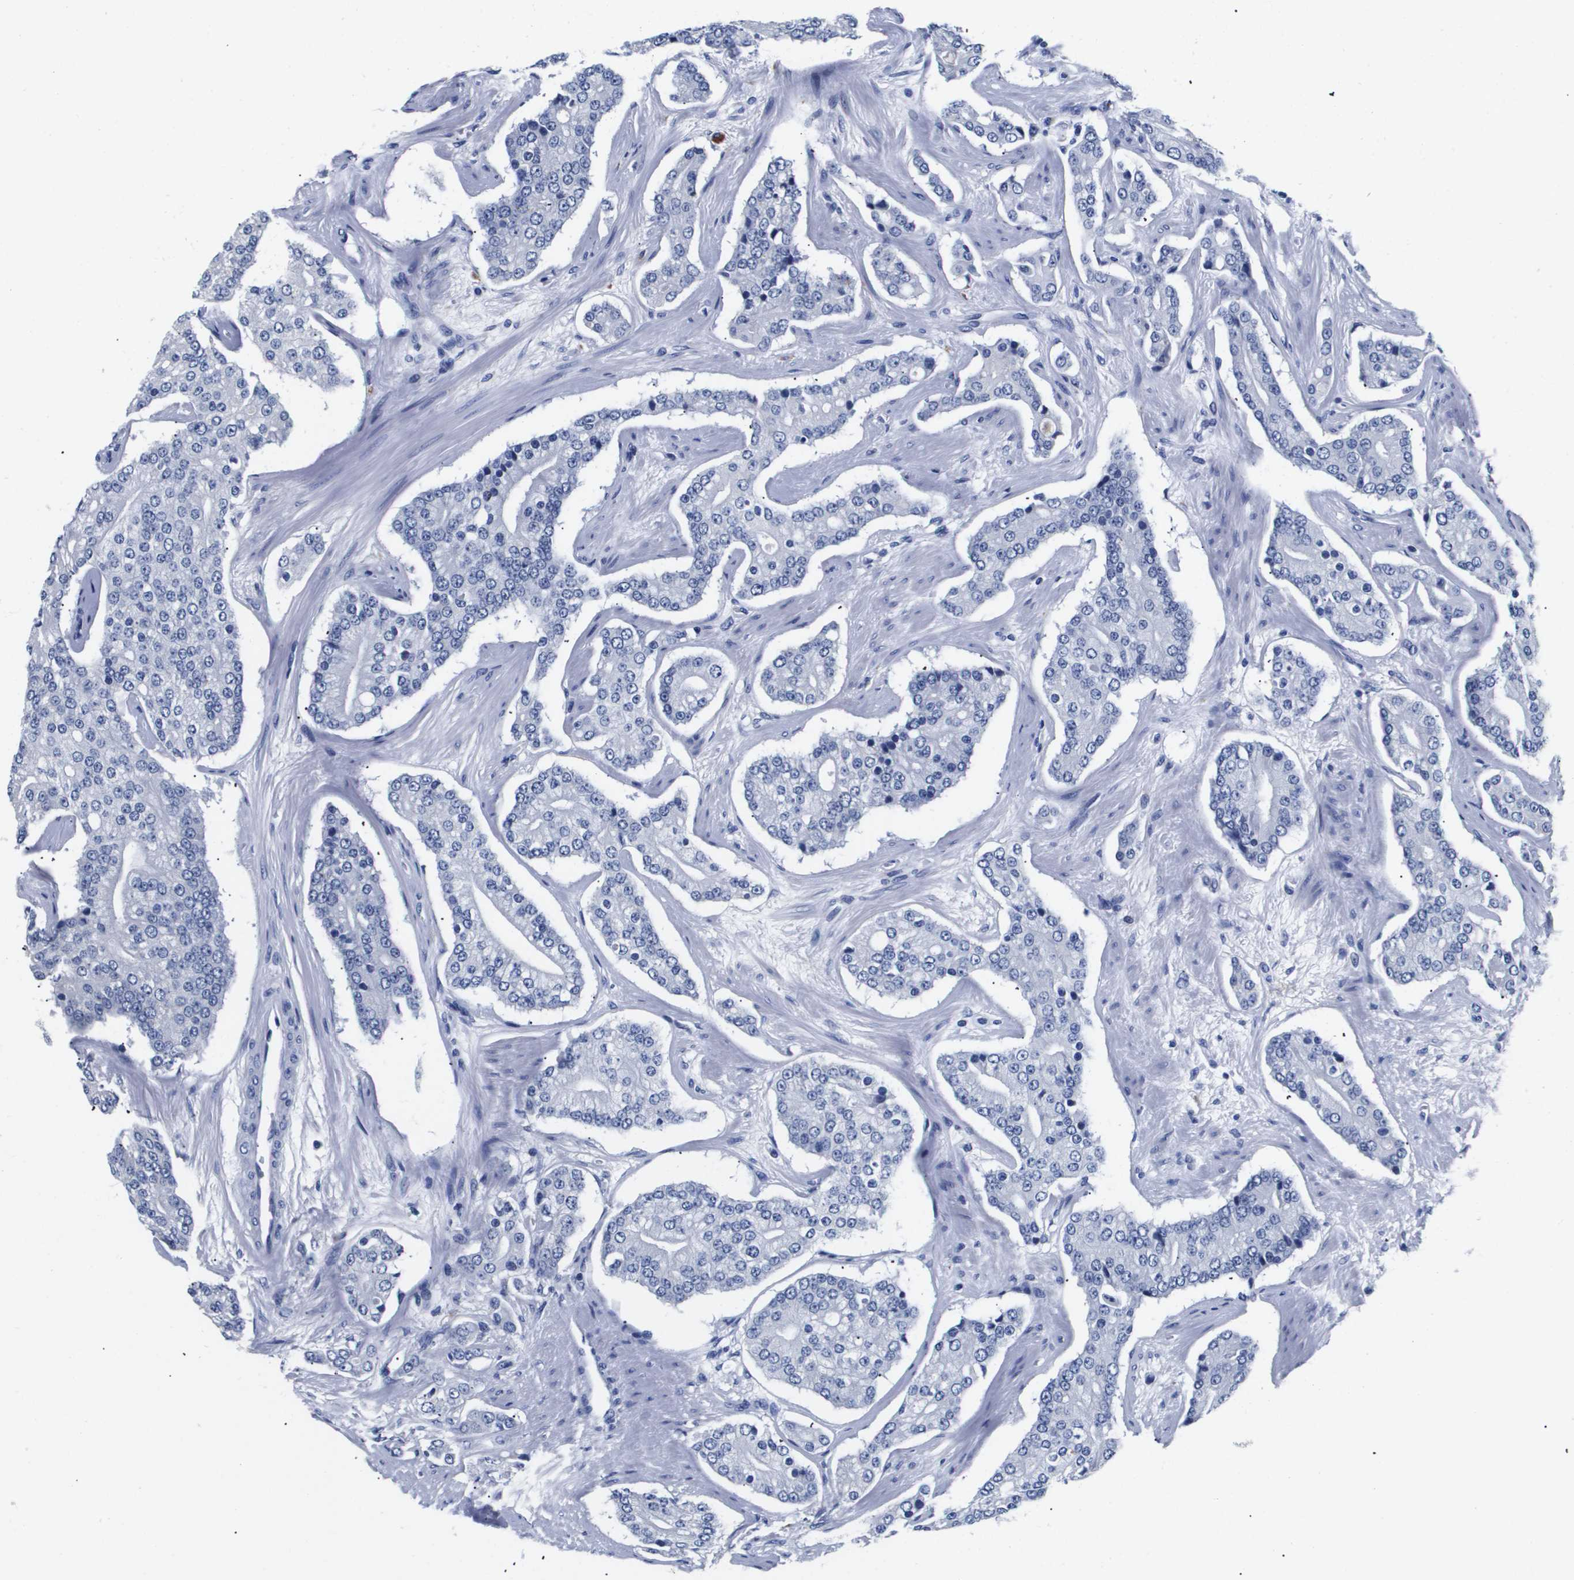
{"staining": {"intensity": "negative", "quantity": "none", "location": "none"}, "tissue": "prostate cancer", "cell_type": "Tumor cells", "image_type": "cancer", "snomed": [{"axis": "morphology", "description": "Adenocarcinoma, High grade"}, {"axis": "topography", "description": "Prostate"}], "caption": "This image is of prostate cancer stained with immunohistochemistry to label a protein in brown with the nuclei are counter-stained blue. There is no positivity in tumor cells.", "gene": "ATP6V0A4", "patient": {"sex": "male", "age": 71}}